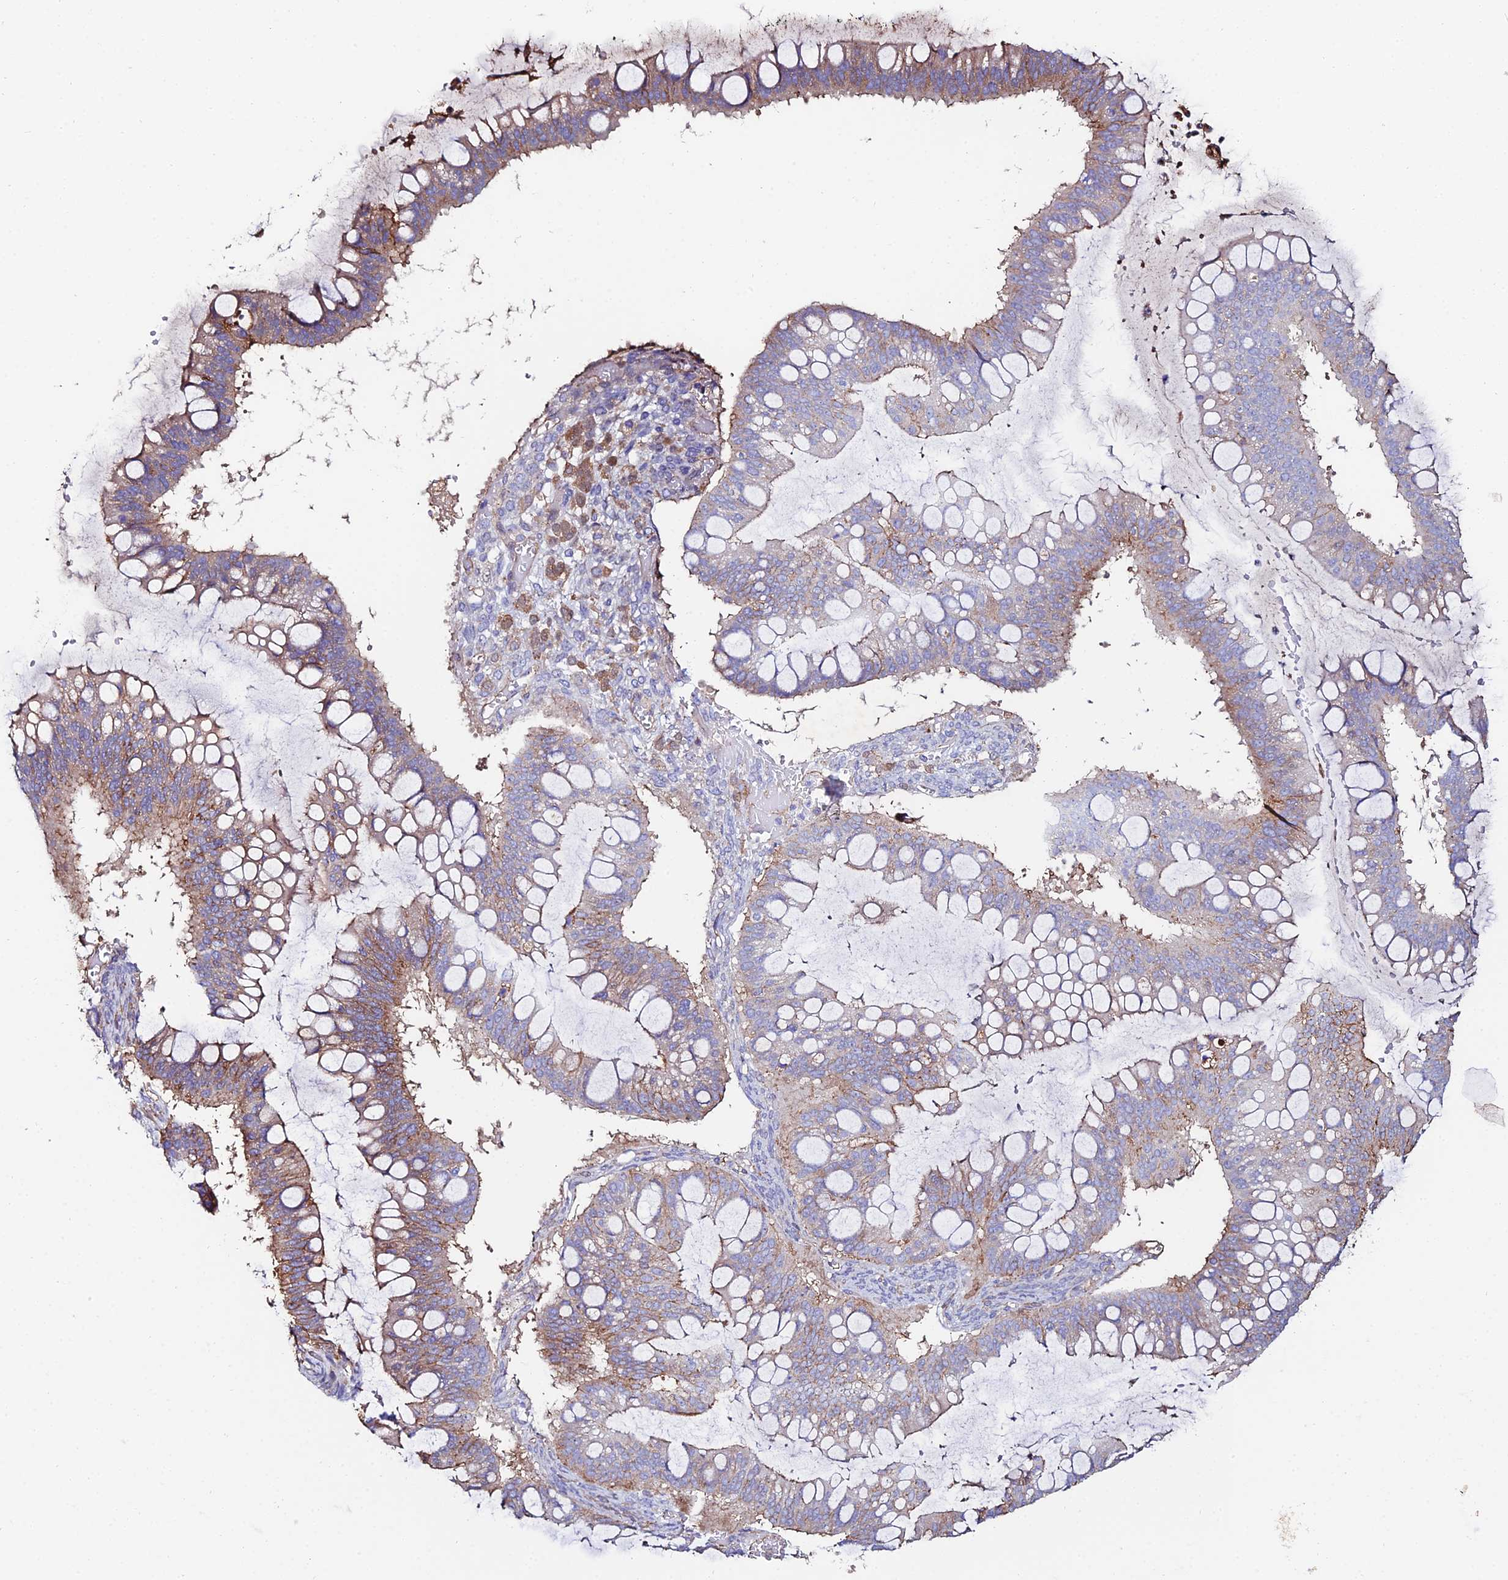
{"staining": {"intensity": "moderate", "quantity": "25%-75%", "location": "cytoplasmic/membranous"}, "tissue": "ovarian cancer", "cell_type": "Tumor cells", "image_type": "cancer", "snomed": [{"axis": "morphology", "description": "Cystadenocarcinoma, mucinous, NOS"}, {"axis": "topography", "description": "Ovary"}], "caption": "Human ovarian cancer (mucinous cystadenocarcinoma) stained with a protein marker shows moderate staining in tumor cells.", "gene": "C6", "patient": {"sex": "female", "age": 73}}